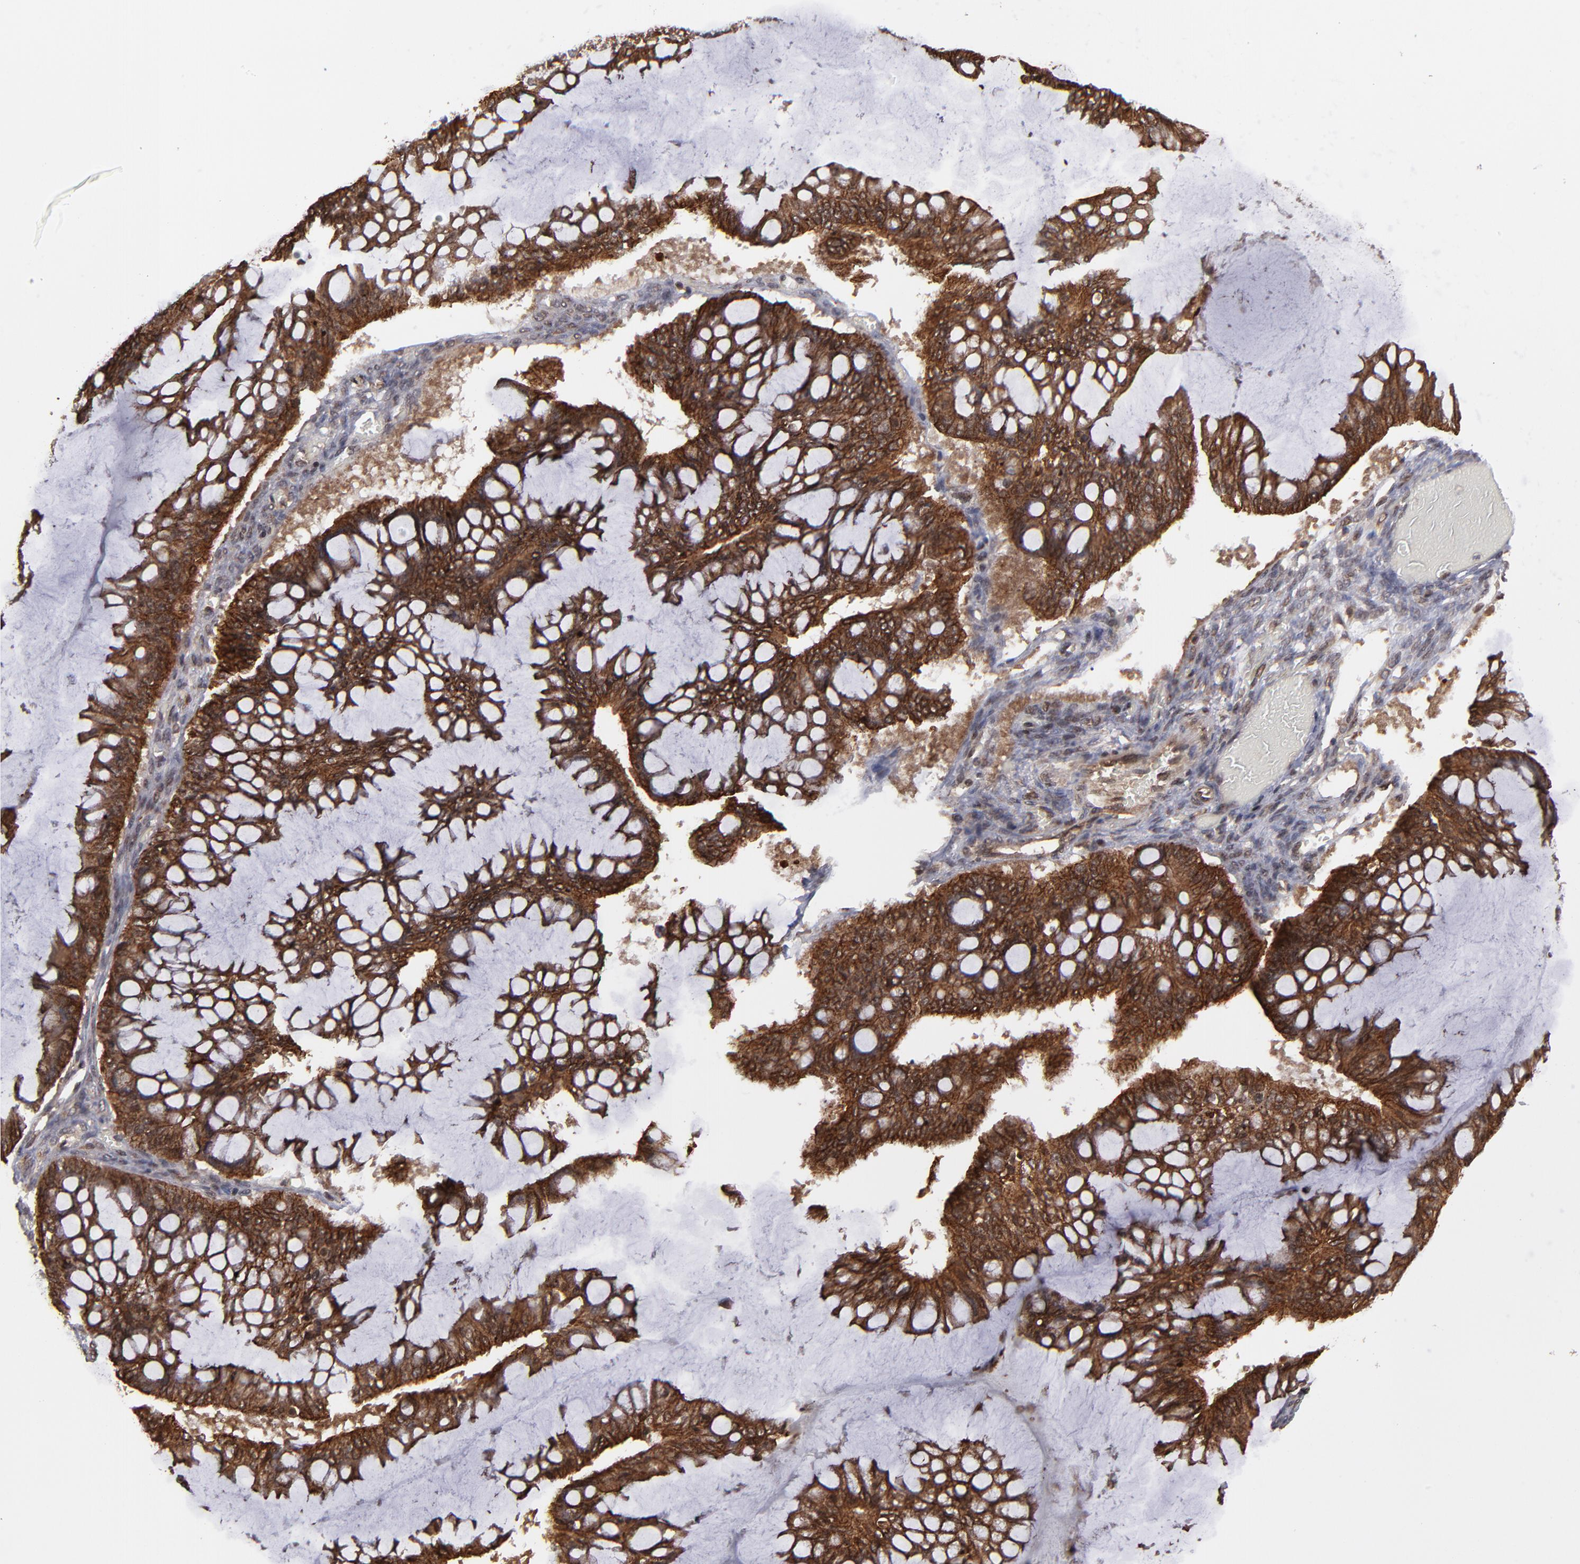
{"staining": {"intensity": "strong", "quantity": ">75%", "location": "cytoplasmic/membranous,nuclear"}, "tissue": "ovarian cancer", "cell_type": "Tumor cells", "image_type": "cancer", "snomed": [{"axis": "morphology", "description": "Cystadenocarcinoma, mucinous, NOS"}, {"axis": "topography", "description": "Ovary"}], "caption": "The micrograph shows staining of ovarian cancer (mucinous cystadenocarcinoma), revealing strong cytoplasmic/membranous and nuclear protein expression (brown color) within tumor cells. Nuclei are stained in blue.", "gene": "RGS6", "patient": {"sex": "female", "age": 73}}